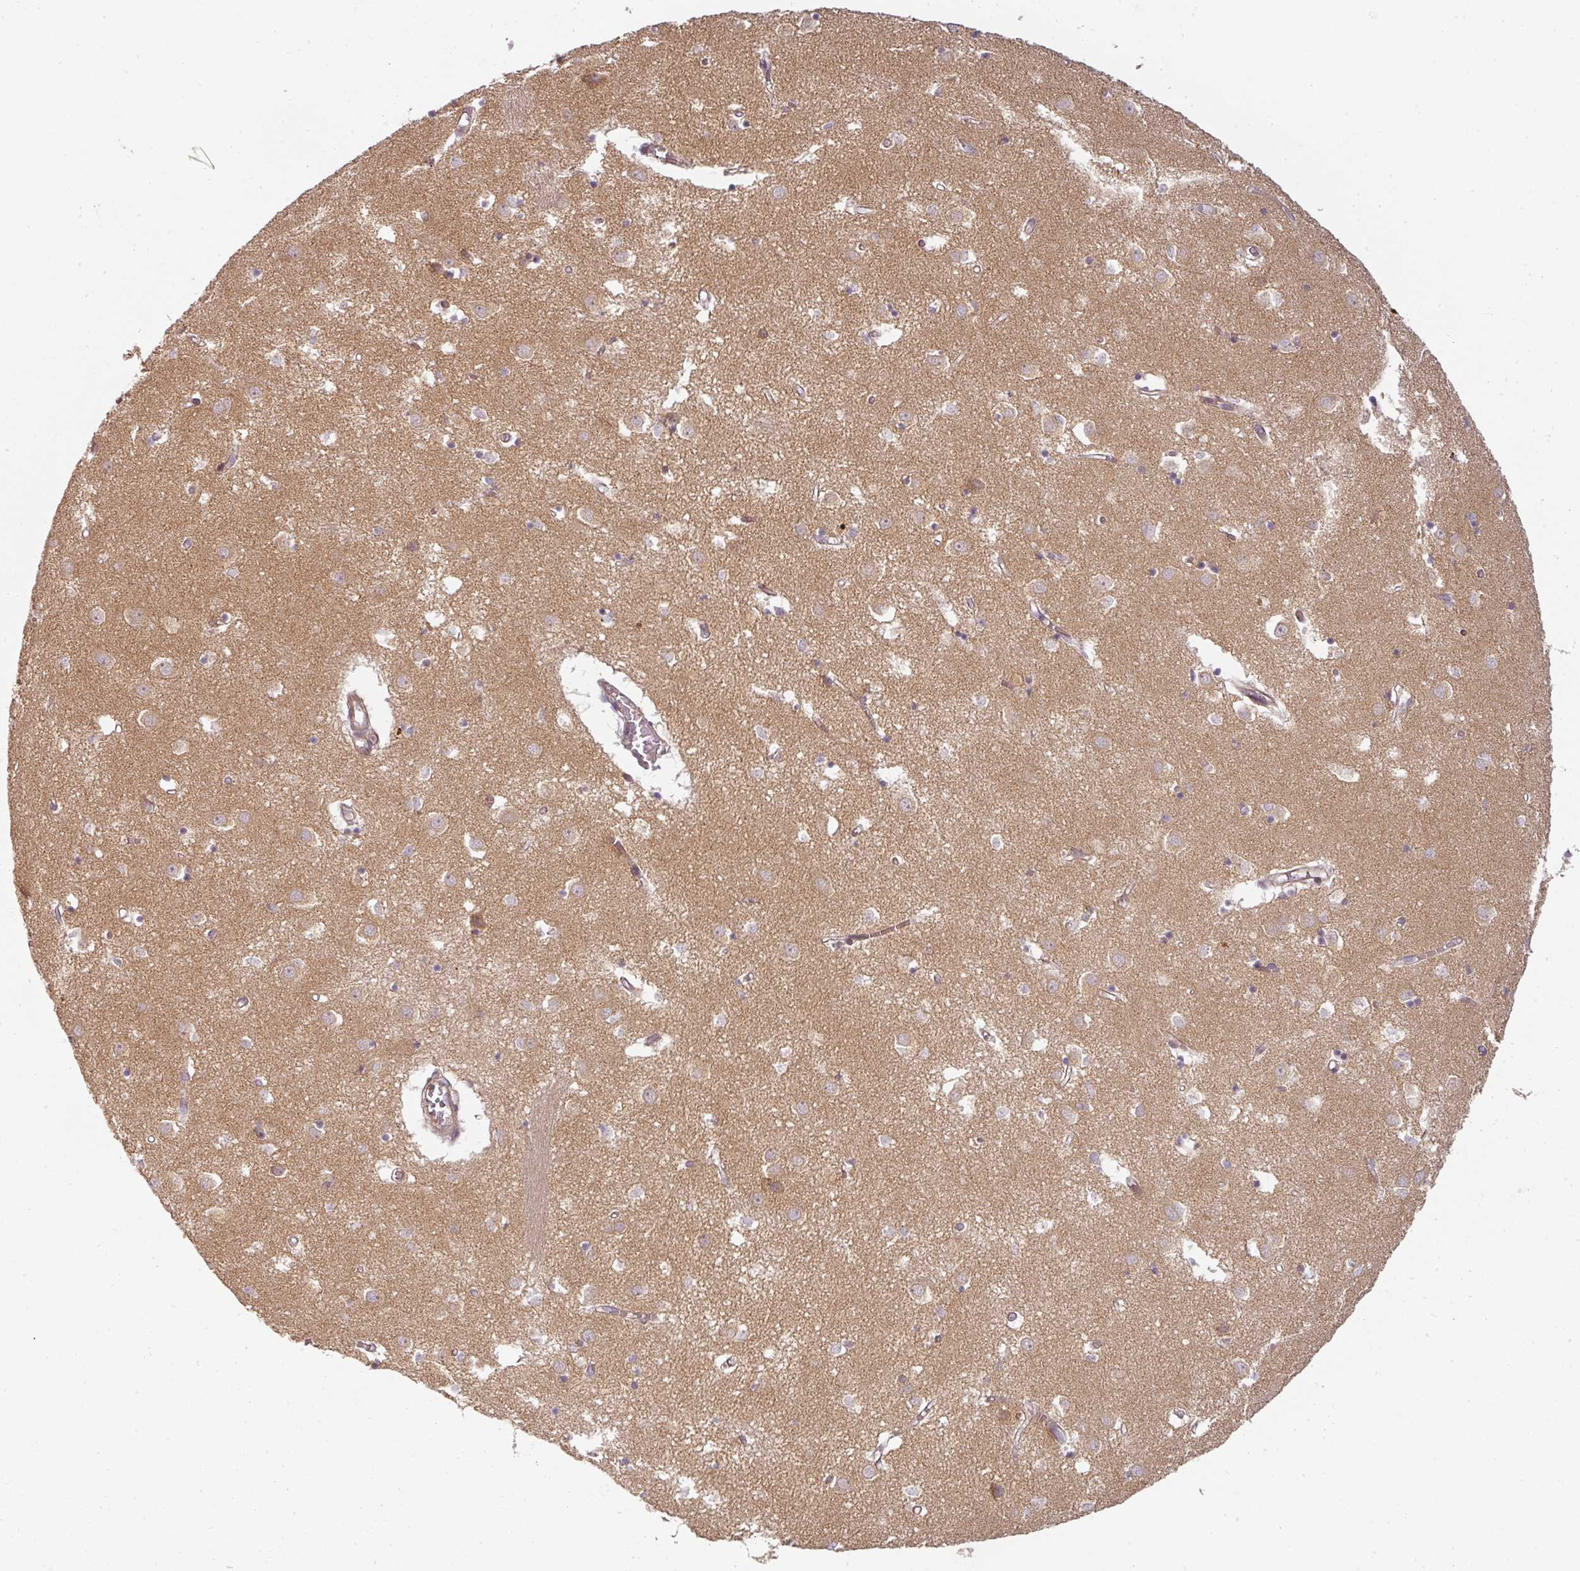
{"staining": {"intensity": "weak", "quantity": "<25%", "location": "cytoplasmic/membranous"}, "tissue": "caudate", "cell_type": "Glial cells", "image_type": "normal", "snomed": [{"axis": "morphology", "description": "Normal tissue, NOS"}, {"axis": "topography", "description": "Lateral ventricle wall"}], "caption": "DAB (3,3'-diaminobenzidine) immunohistochemical staining of normal caudate displays no significant positivity in glial cells.", "gene": "CNOT1", "patient": {"sex": "male", "age": 70}}